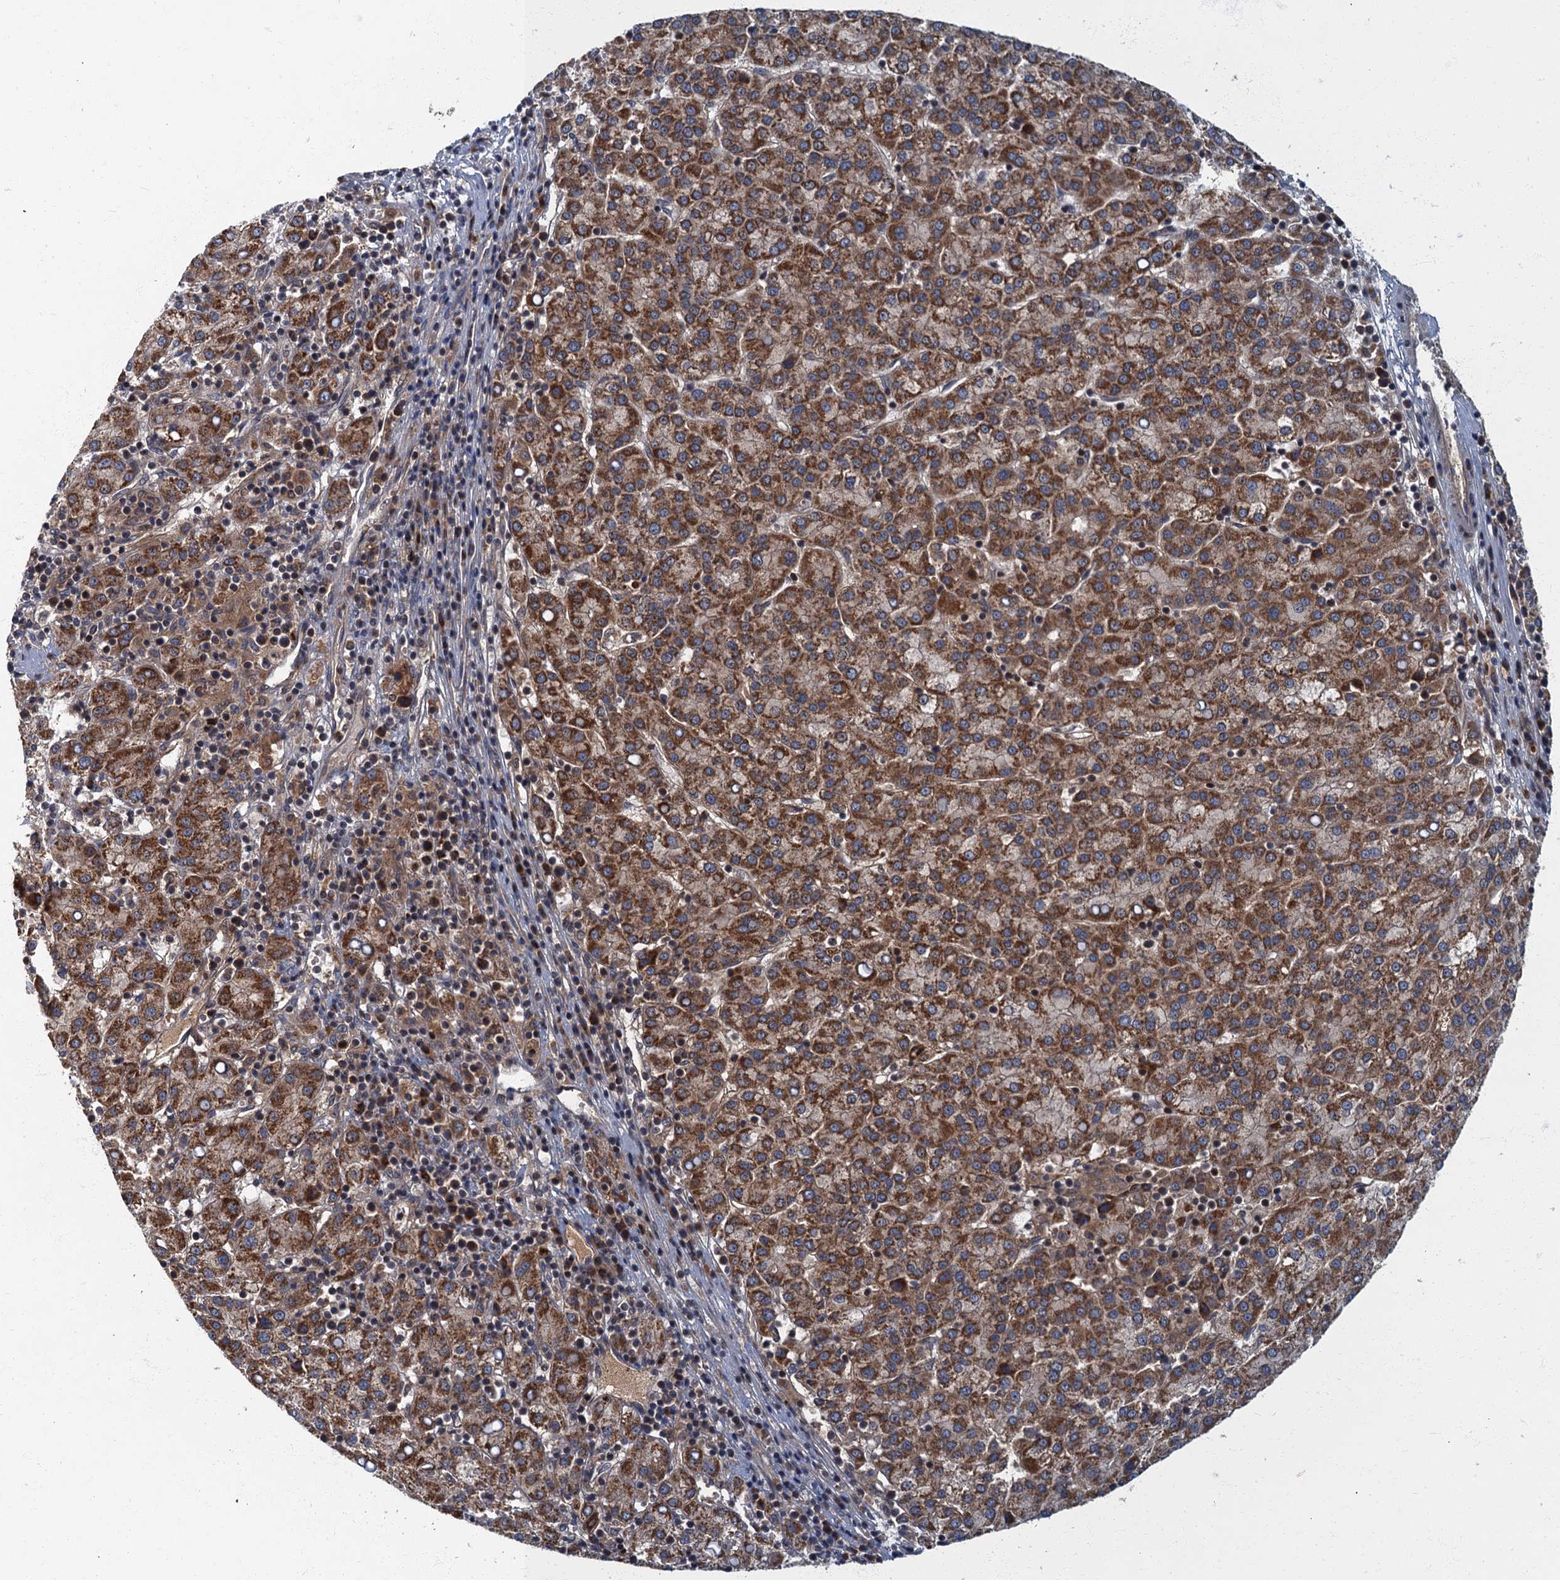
{"staining": {"intensity": "strong", "quantity": ">75%", "location": "cytoplasmic/membranous"}, "tissue": "liver cancer", "cell_type": "Tumor cells", "image_type": "cancer", "snomed": [{"axis": "morphology", "description": "Carcinoma, Hepatocellular, NOS"}, {"axis": "topography", "description": "Liver"}], "caption": "Liver cancer (hepatocellular carcinoma) stained for a protein reveals strong cytoplasmic/membranous positivity in tumor cells. The staining is performed using DAB (3,3'-diaminobenzidine) brown chromogen to label protein expression. The nuclei are counter-stained blue using hematoxylin.", "gene": "SLC11A2", "patient": {"sex": "female", "age": 58}}